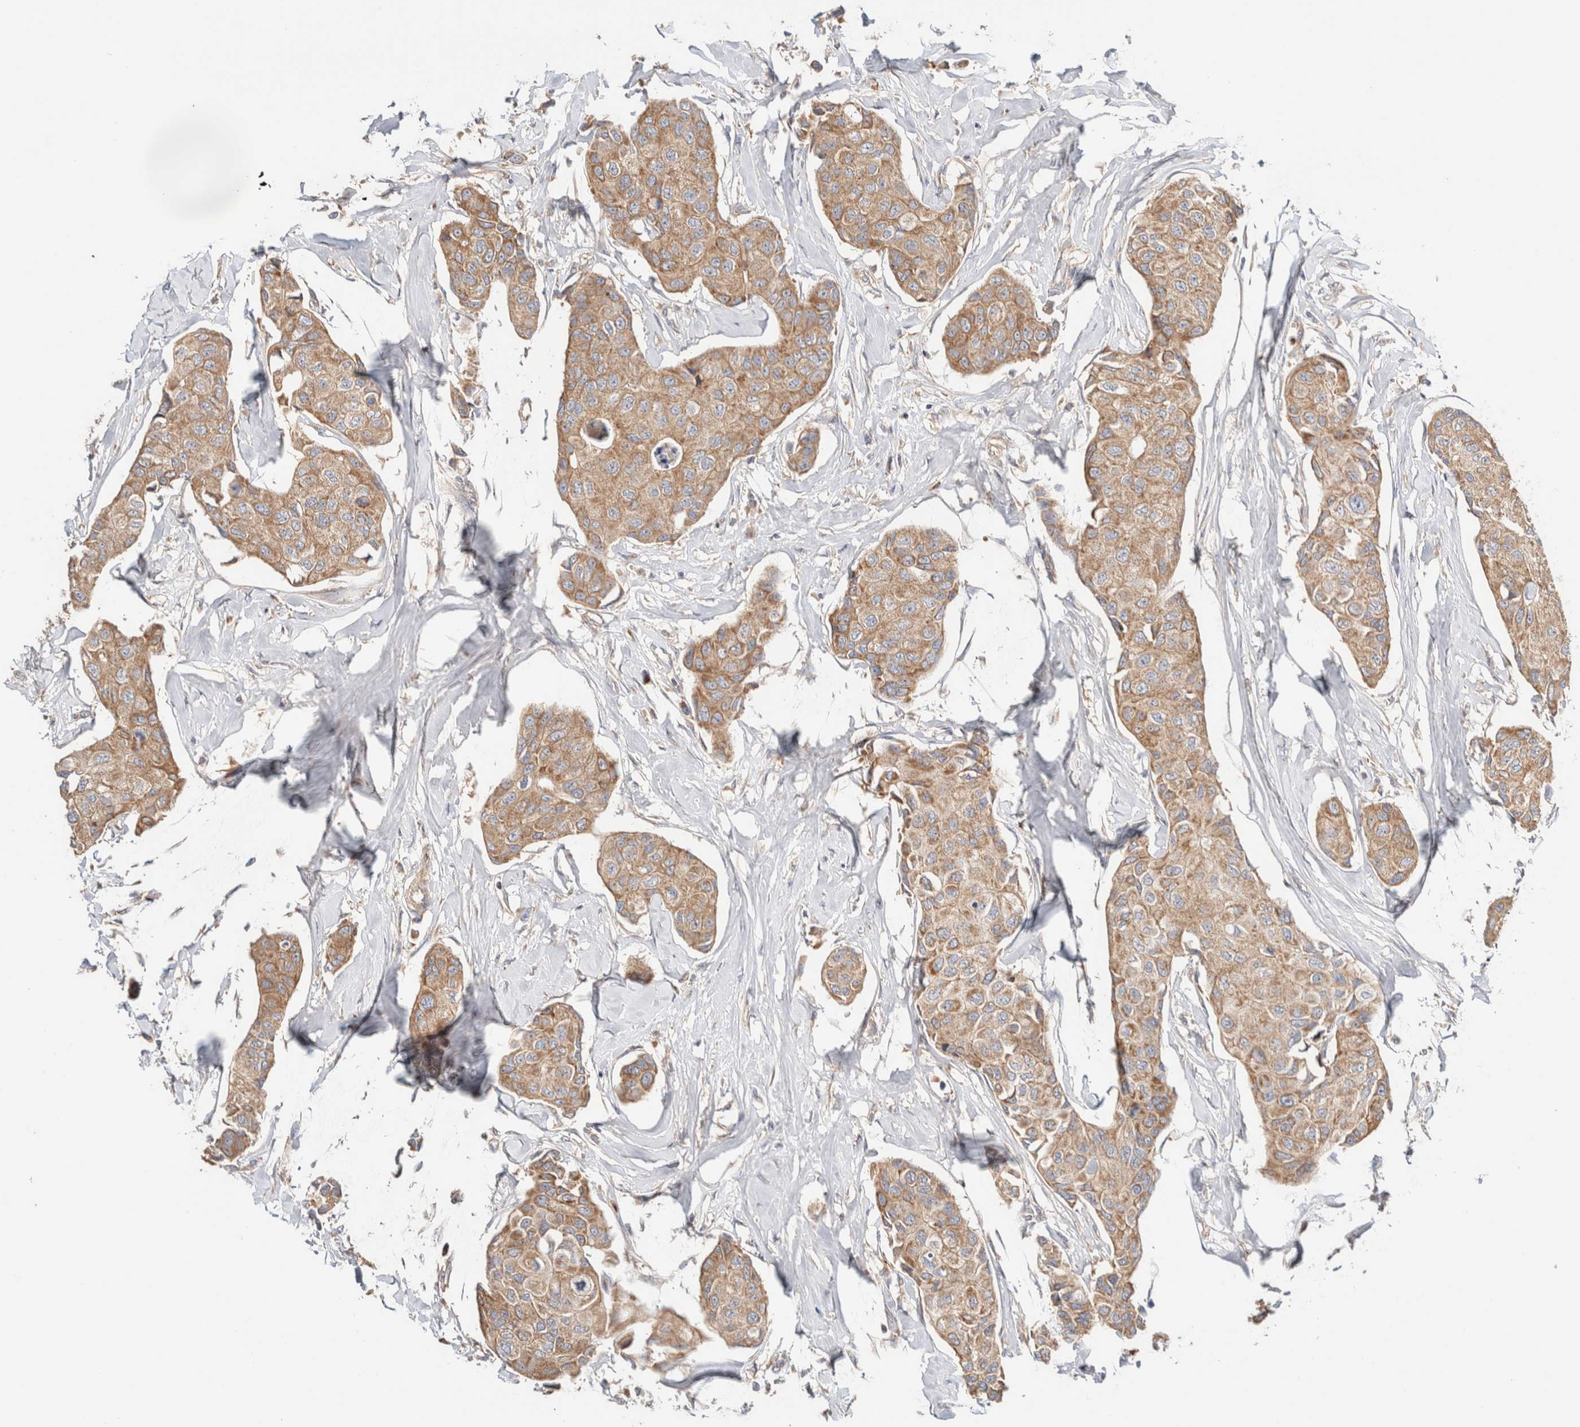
{"staining": {"intensity": "moderate", "quantity": ">75%", "location": "cytoplasmic/membranous"}, "tissue": "breast cancer", "cell_type": "Tumor cells", "image_type": "cancer", "snomed": [{"axis": "morphology", "description": "Duct carcinoma"}, {"axis": "topography", "description": "Breast"}], "caption": "Tumor cells display moderate cytoplasmic/membranous staining in about >75% of cells in breast infiltrating ductal carcinoma.", "gene": "B3GNTL1", "patient": {"sex": "female", "age": 80}}